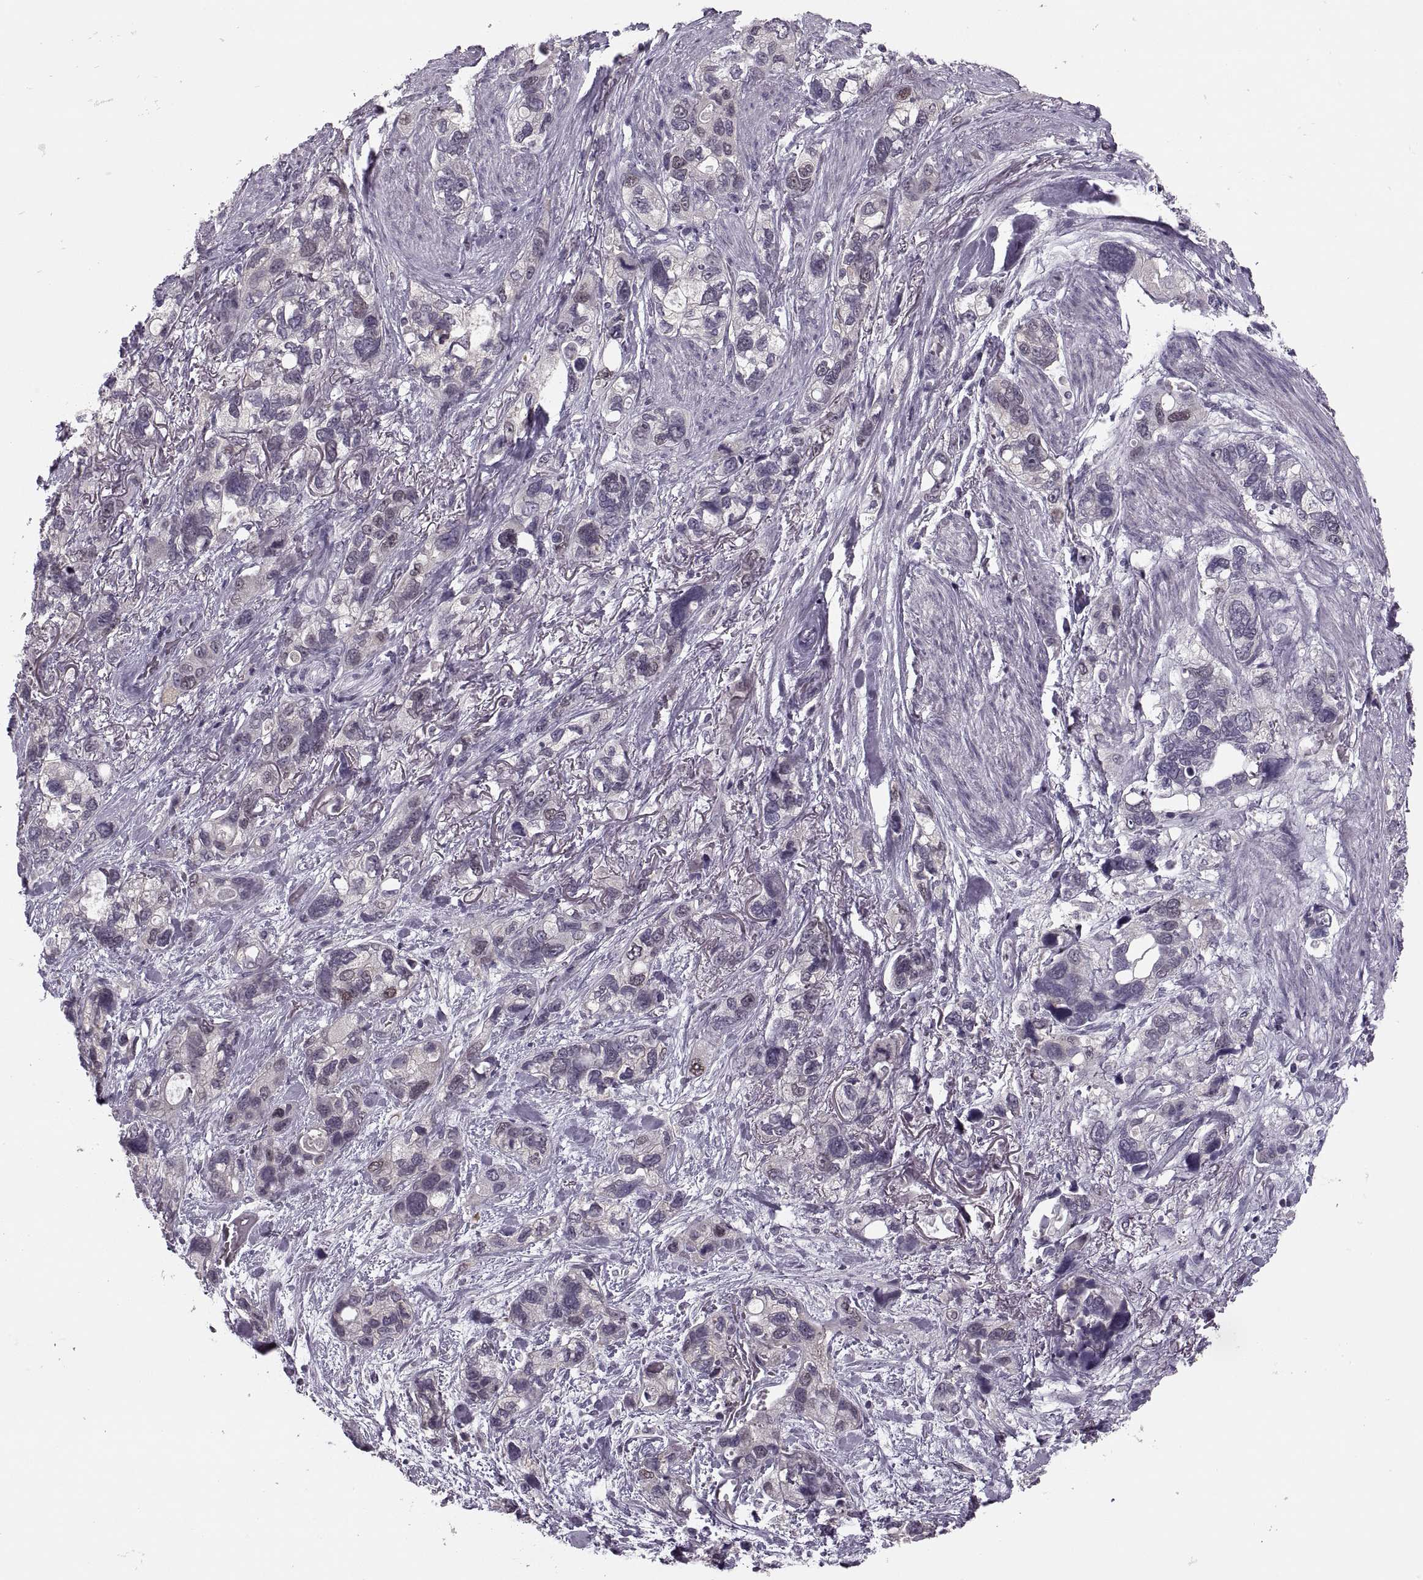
{"staining": {"intensity": "negative", "quantity": "none", "location": "none"}, "tissue": "stomach cancer", "cell_type": "Tumor cells", "image_type": "cancer", "snomed": [{"axis": "morphology", "description": "Adenocarcinoma, NOS"}, {"axis": "topography", "description": "Stomach, upper"}], "caption": "This is an immunohistochemistry histopathology image of human stomach adenocarcinoma. There is no positivity in tumor cells.", "gene": "CACNA1F", "patient": {"sex": "female", "age": 81}}